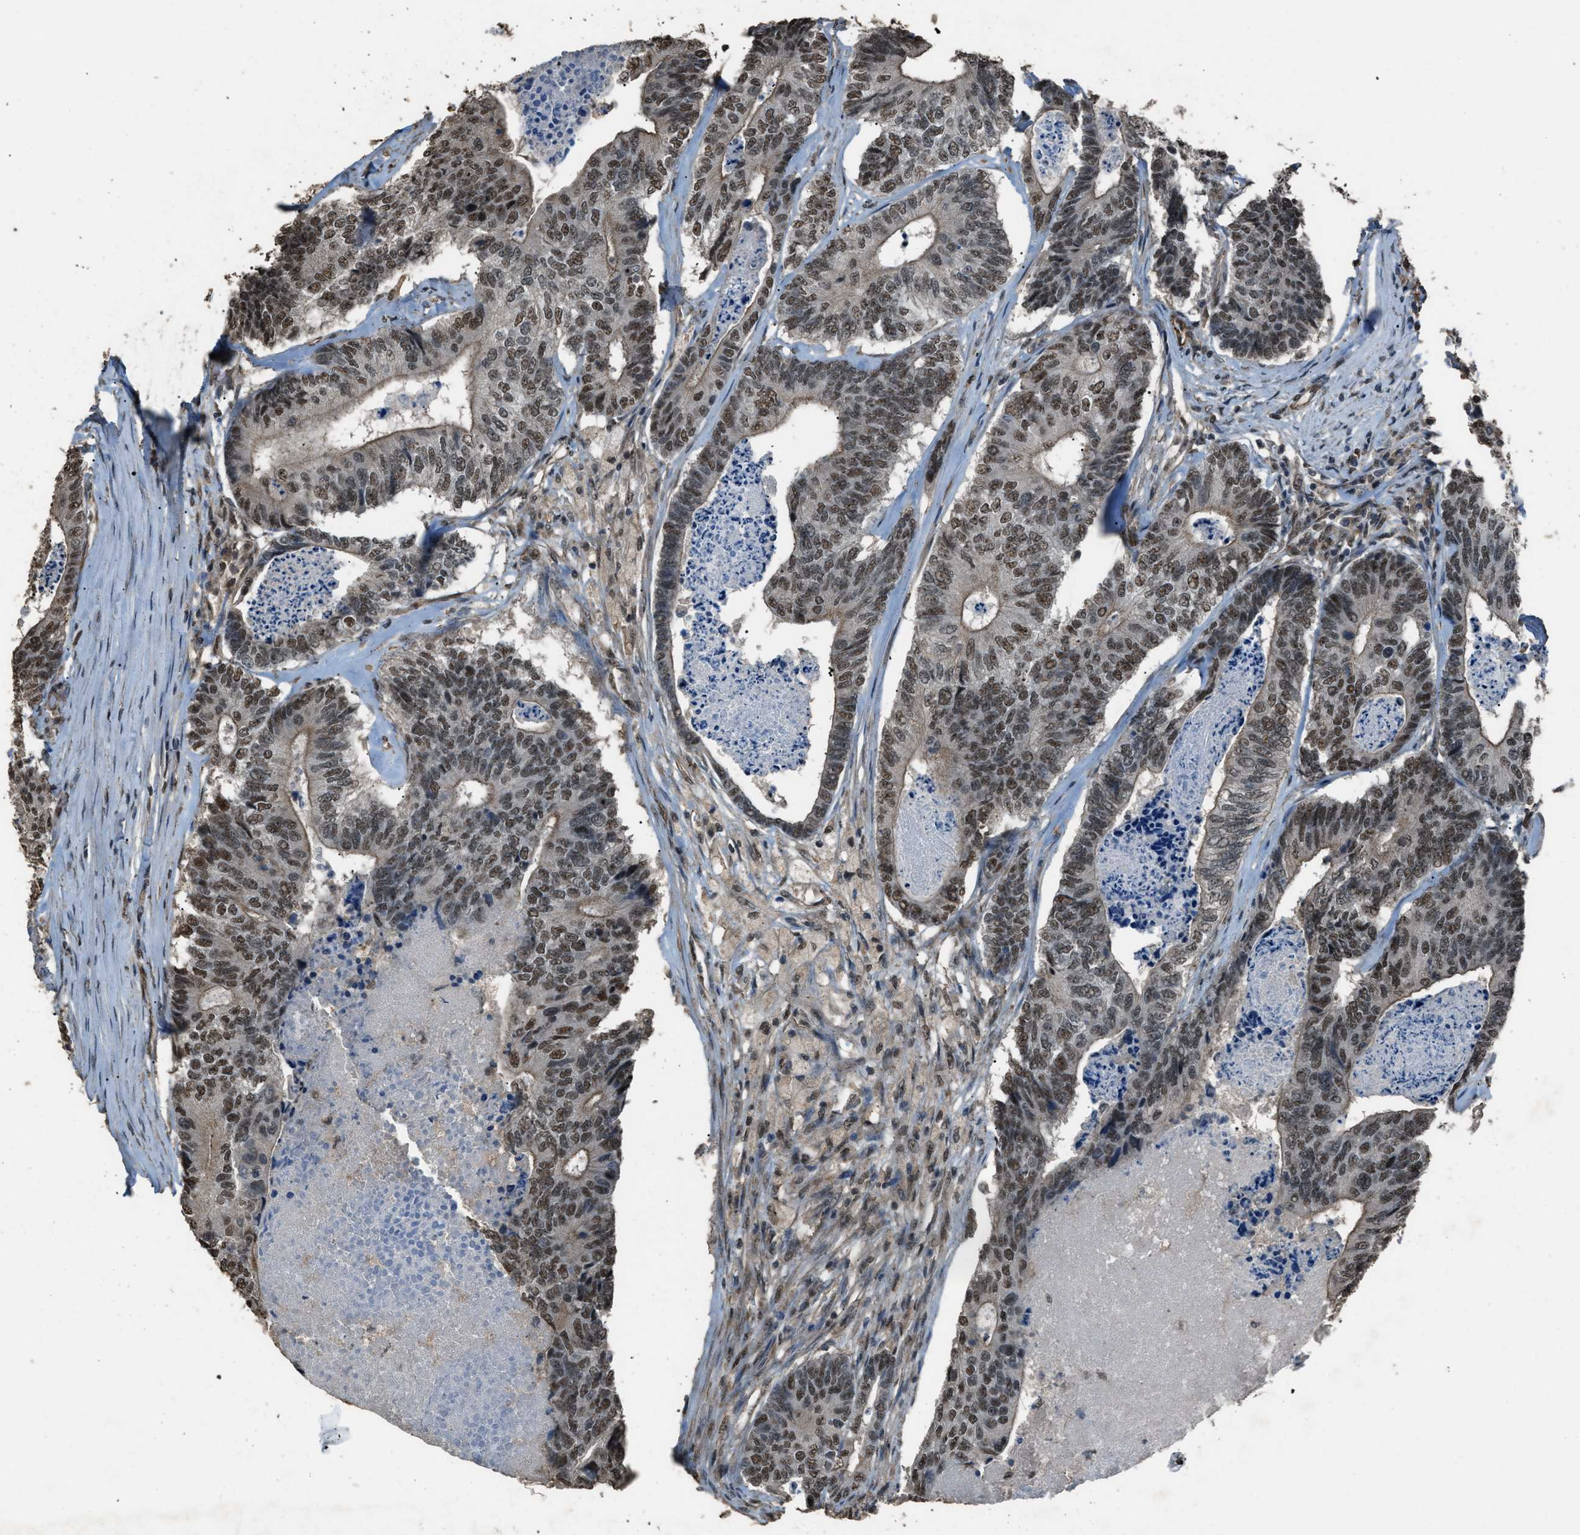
{"staining": {"intensity": "moderate", "quantity": ">75%", "location": "nuclear"}, "tissue": "colorectal cancer", "cell_type": "Tumor cells", "image_type": "cancer", "snomed": [{"axis": "morphology", "description": "Adenocarcinoma, NOS"}, {"axis": "topography", "description": "Colon"}], "caption": "Moderate nuclear protein staining is appreciated in approximately >75% of tumor cells in colorectal cancer.", "gene": "SERTAD2", "patient": {"sex": "female", "age": 67}}